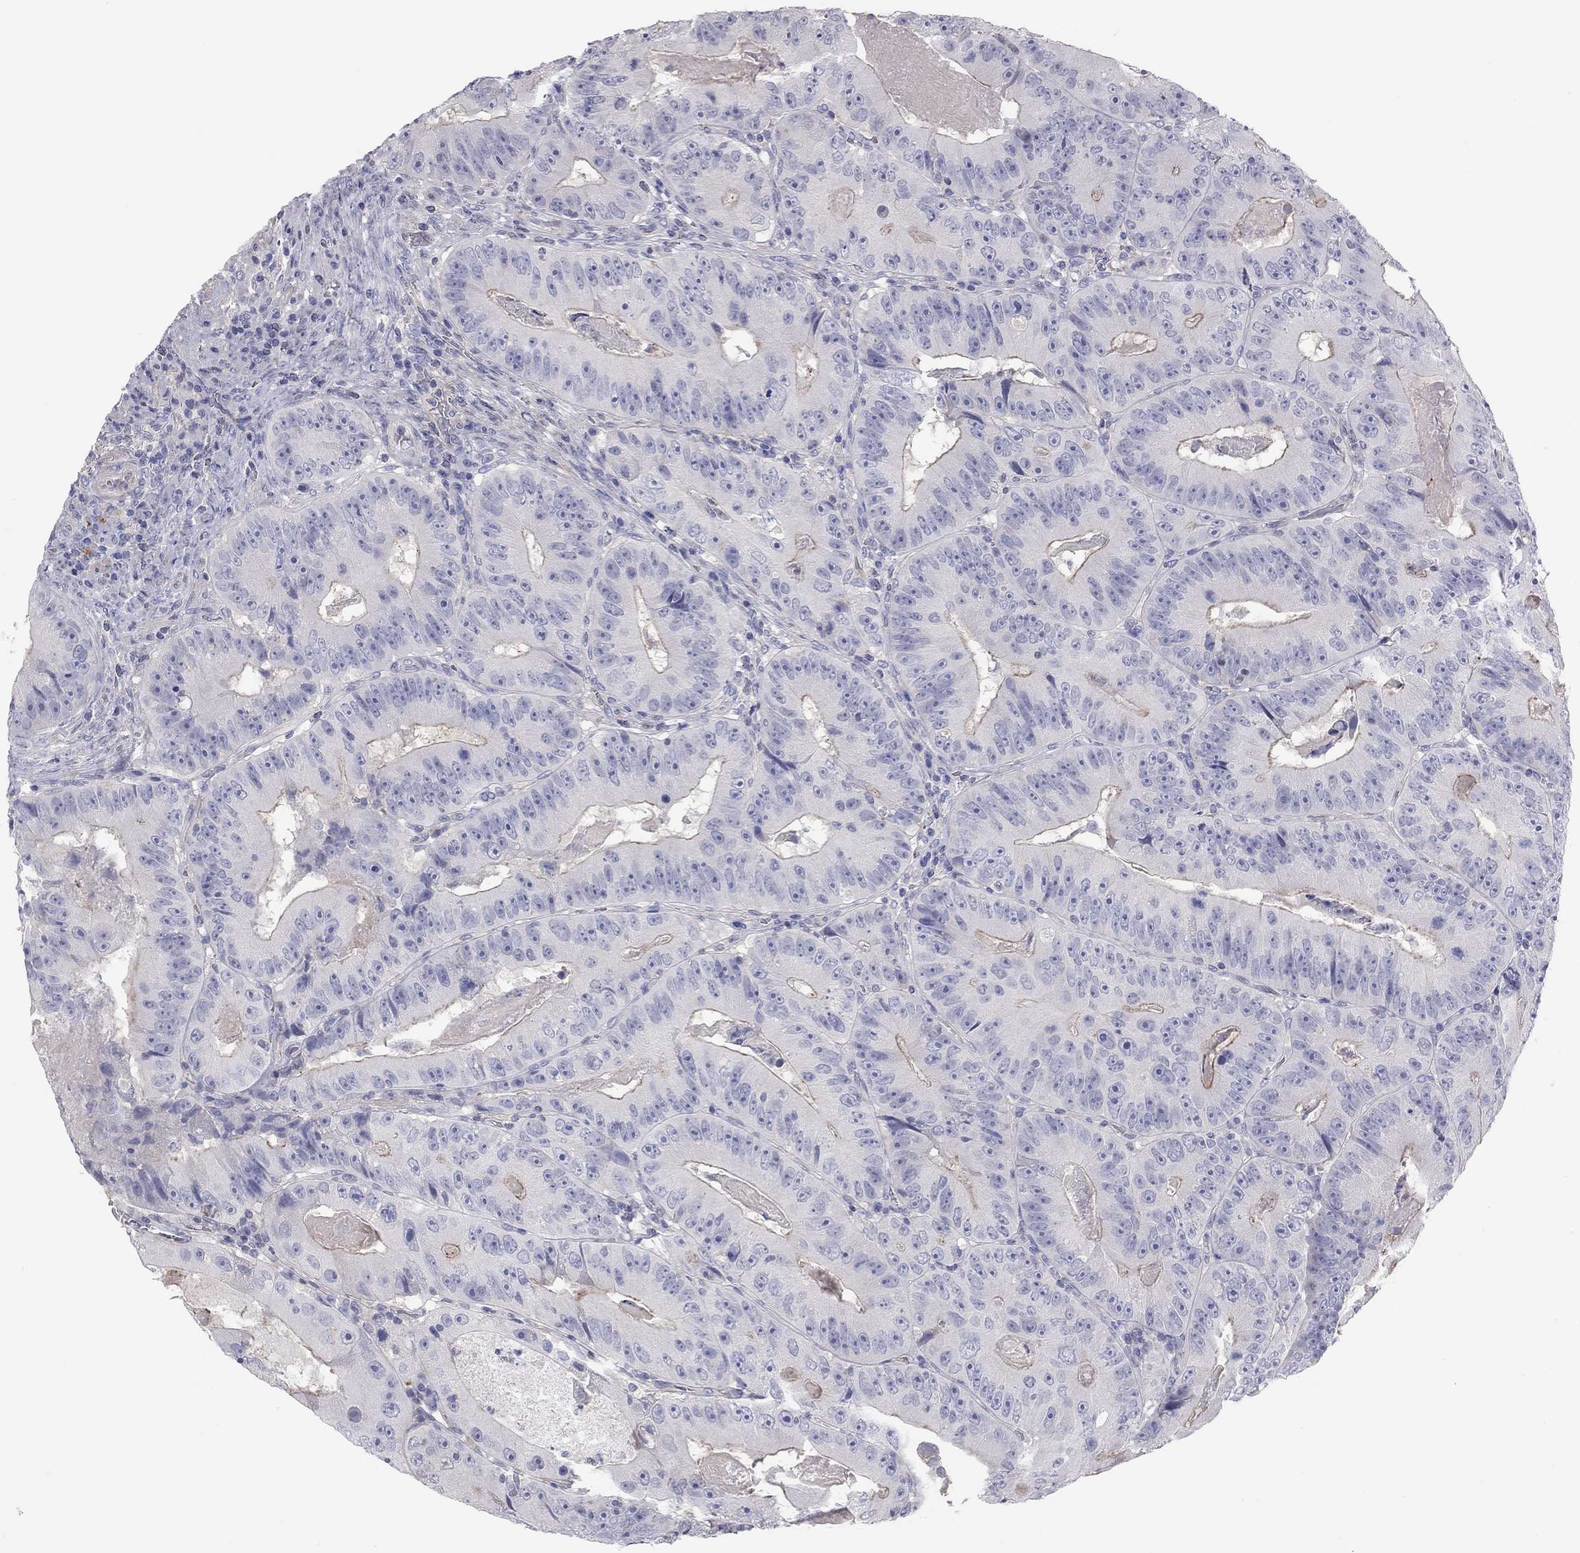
{"staining": {"intensity": "negative", "quantity": "none", "location": "none"}, "tissue": "colorectal cancer", "cell_type": "Tumor cells", "image_type": "cancer", "snomed": [{"axis": "morphology", "description": "Adenocarcinoma, NOS"}, {"axis": "topography", "description": "Colon"}], "caption": "Human colorectal cancer (adenocarcinoma) stained for a protein using immunohistochemistry (IHC) reveals no staining in tumor cells.", "gene": "ADCYAP1", "patient": {"sex": "female", "age": 86}}